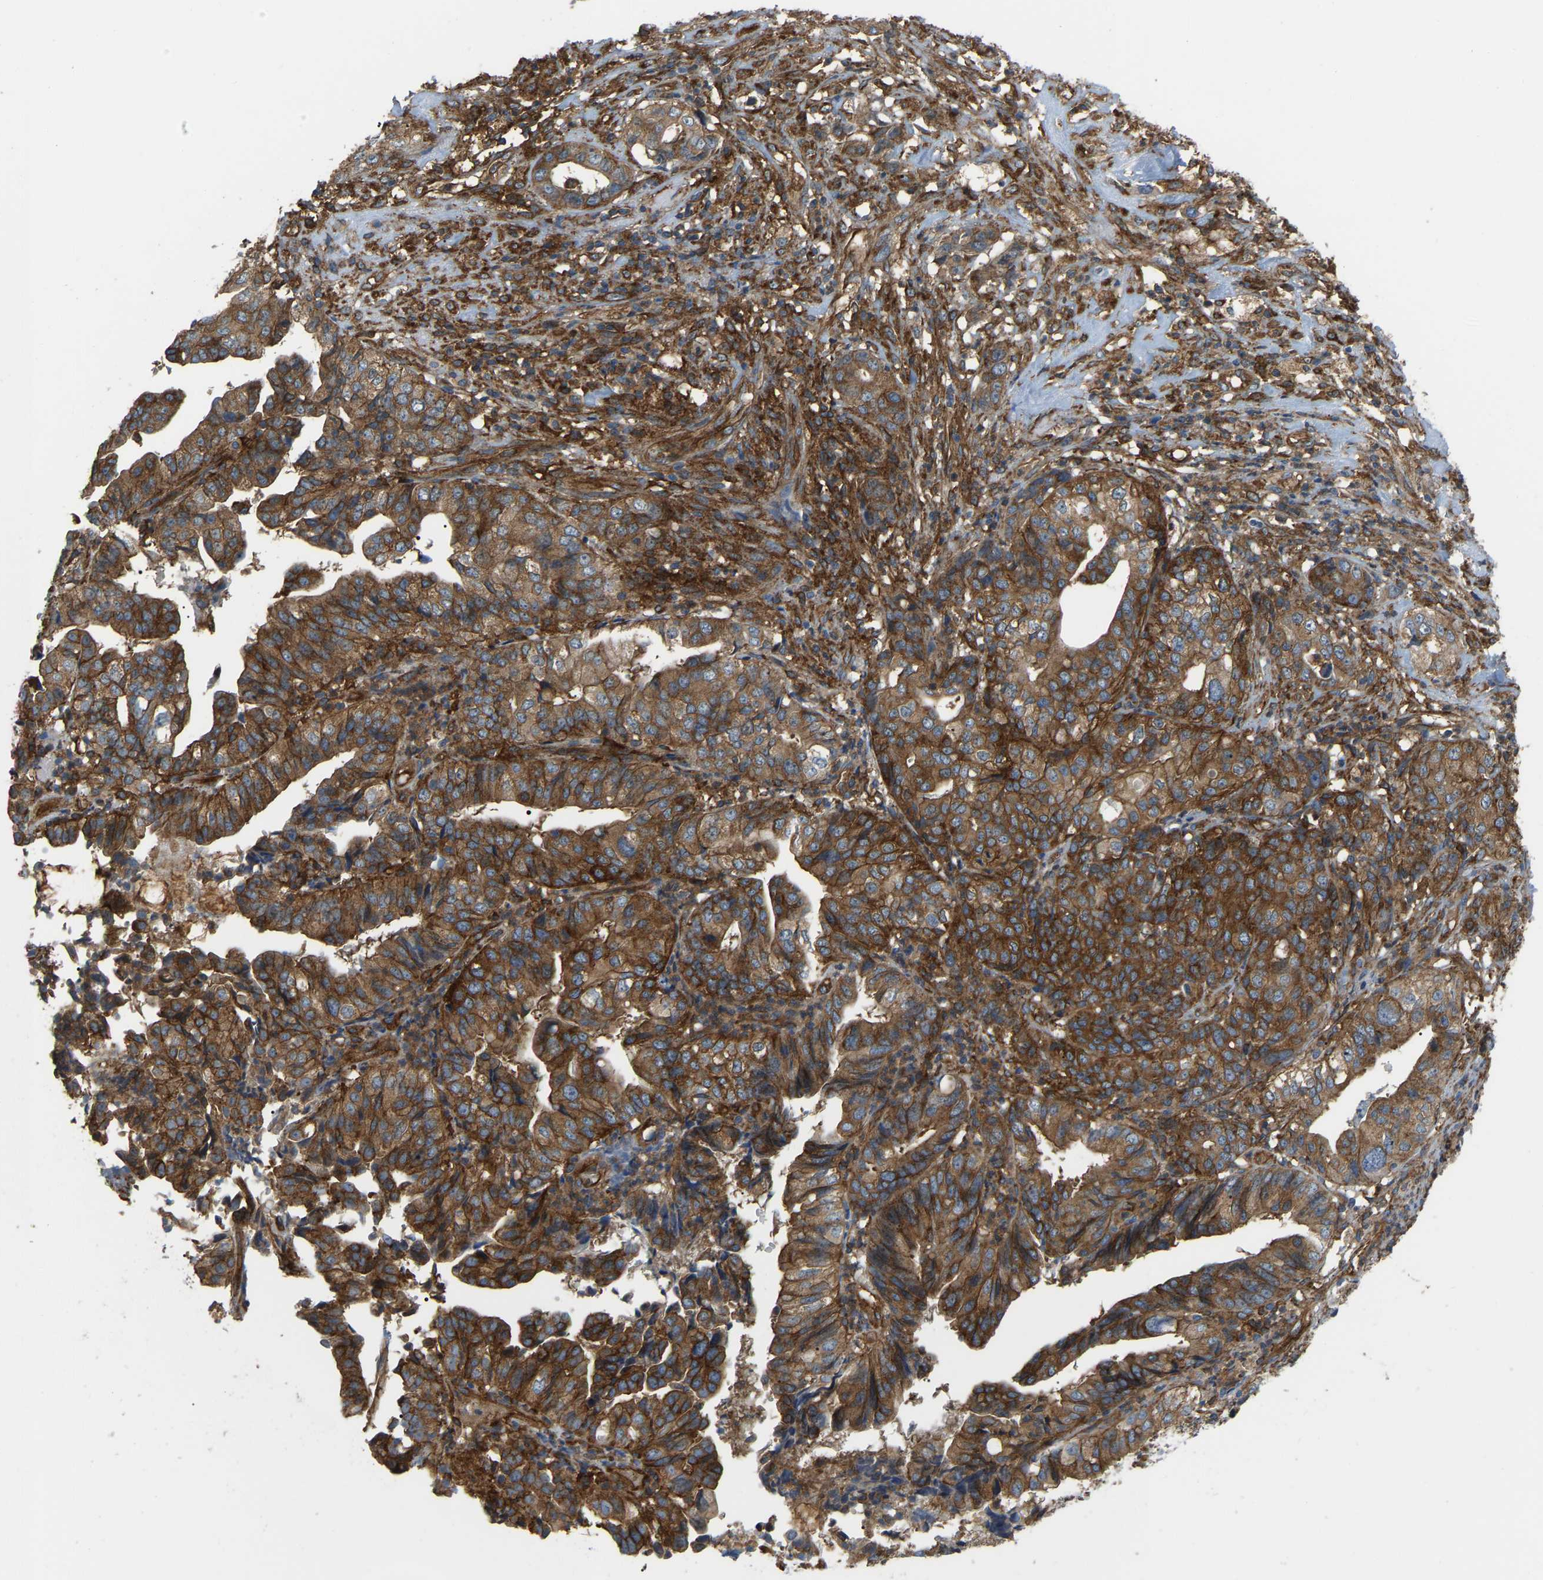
{"staining": {"intensity": "strong", "quantity": ">75%", "location": "cytoplasmic/membranous"}, "tissue": "liver cancer", "cell_type": "Tumor cells", "image_type": "cancer", "snomed": [{"axis": "morphology", "description": "Cholangiocarcinoma"}, {"axis": "topography", "description": "Liver"}], "caption": "Cholangiocarcinoma (liver) stained with IHC reveals strong cytoplasmic/membranous staining in about >75% of tumor cells.", "gene": "PICALM", "patient": {"sex": "female", "age": 61}}